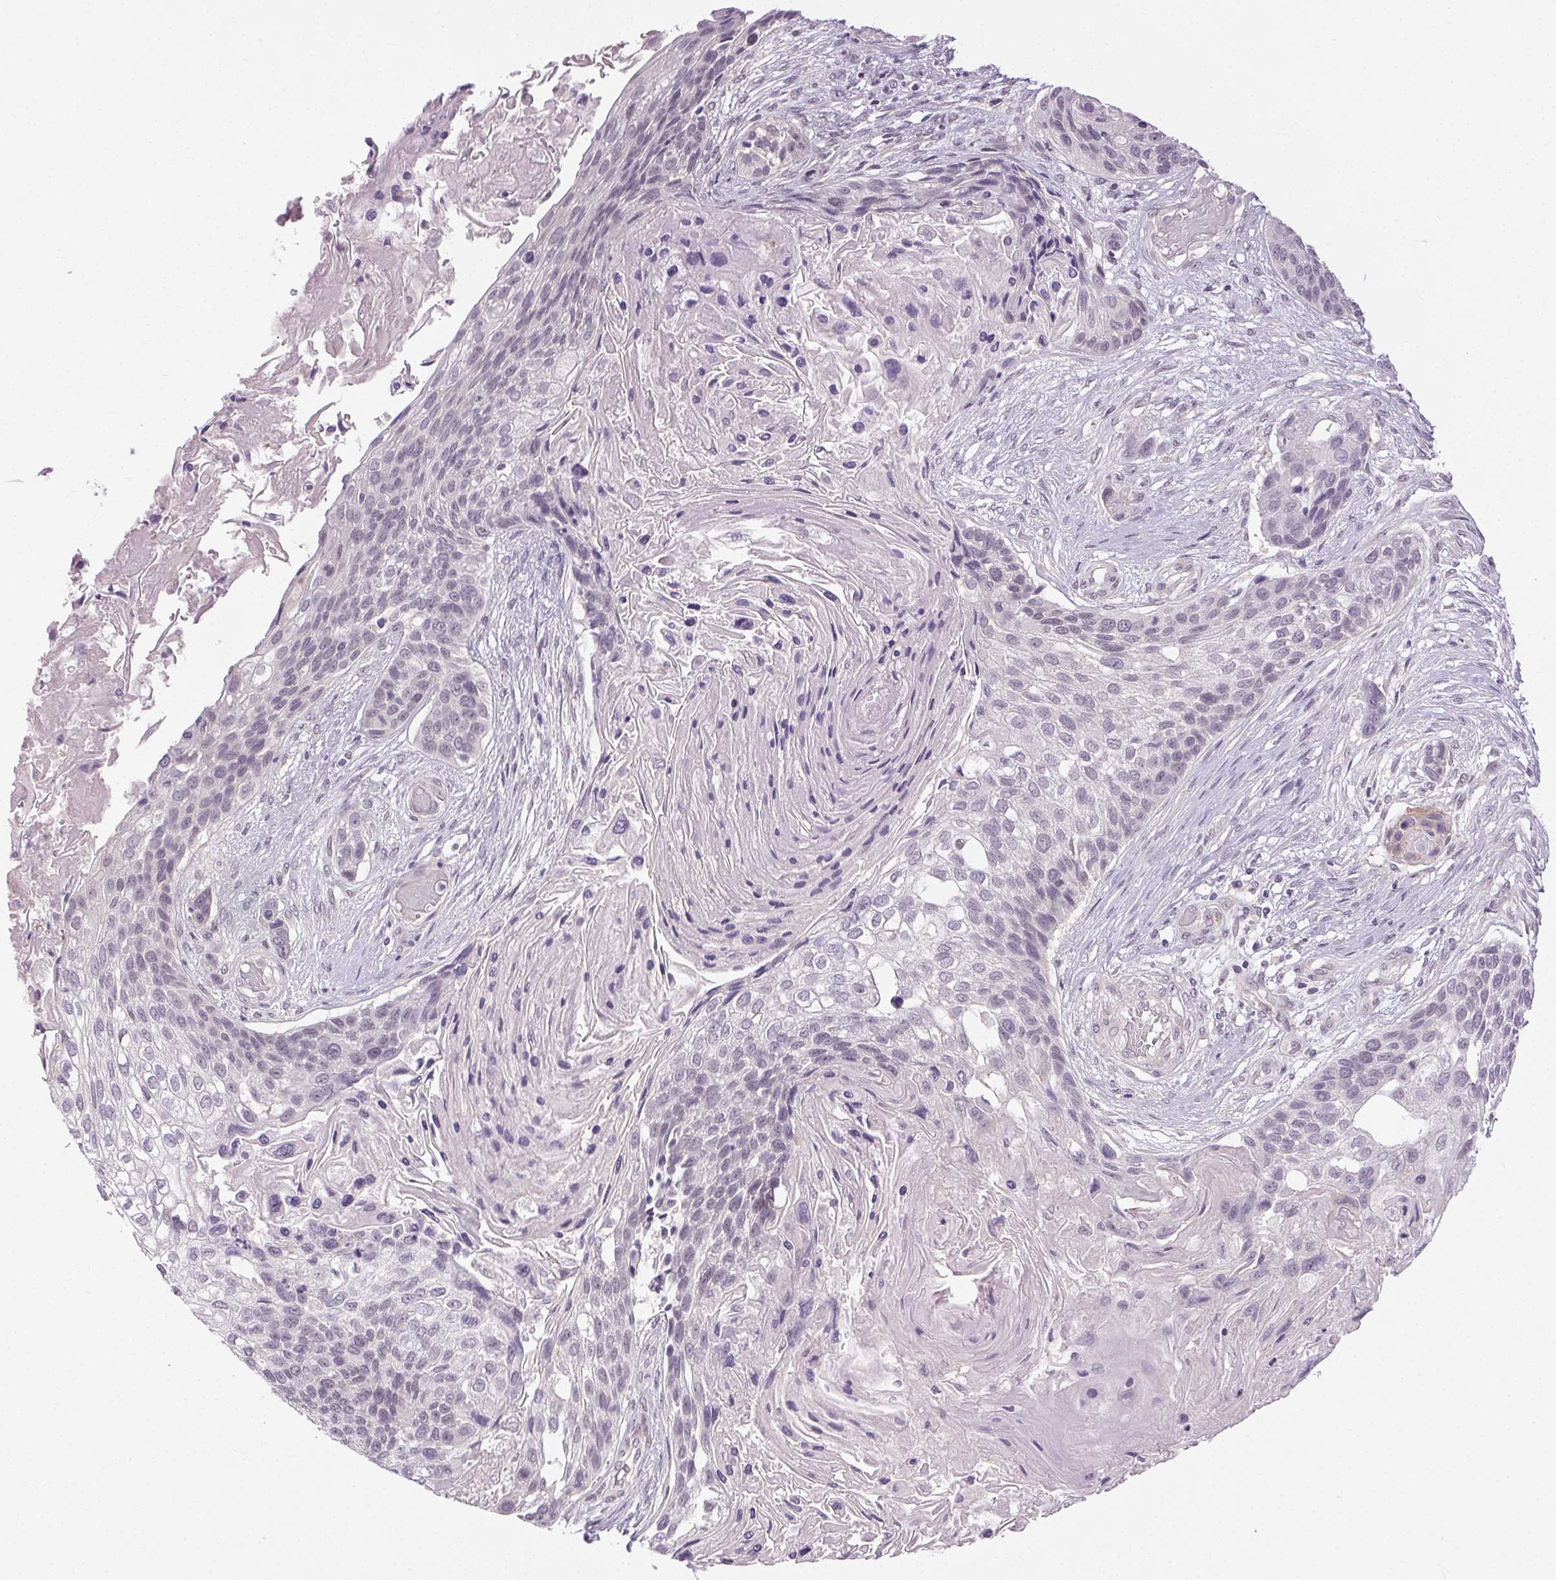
{"staining": {"intensity": "negative", "quantity": "none", "location": "none"}, "tissue": "lung cancer", "cell_type": "Tumor cells", "image_type": "cancer", "snomed": [{"axis": "morphology", "description": "Squamous cell carcinoma, NOS"}, {"axis": "topography", "description": "Lung"}], "caption": "A micrograph of squamous cell carcinoma (lung) stained for a protein demonstrates no brown staining in tumor cells.", "gene": "FAM168A", "patient": {"sex": "male", "age": 69}}